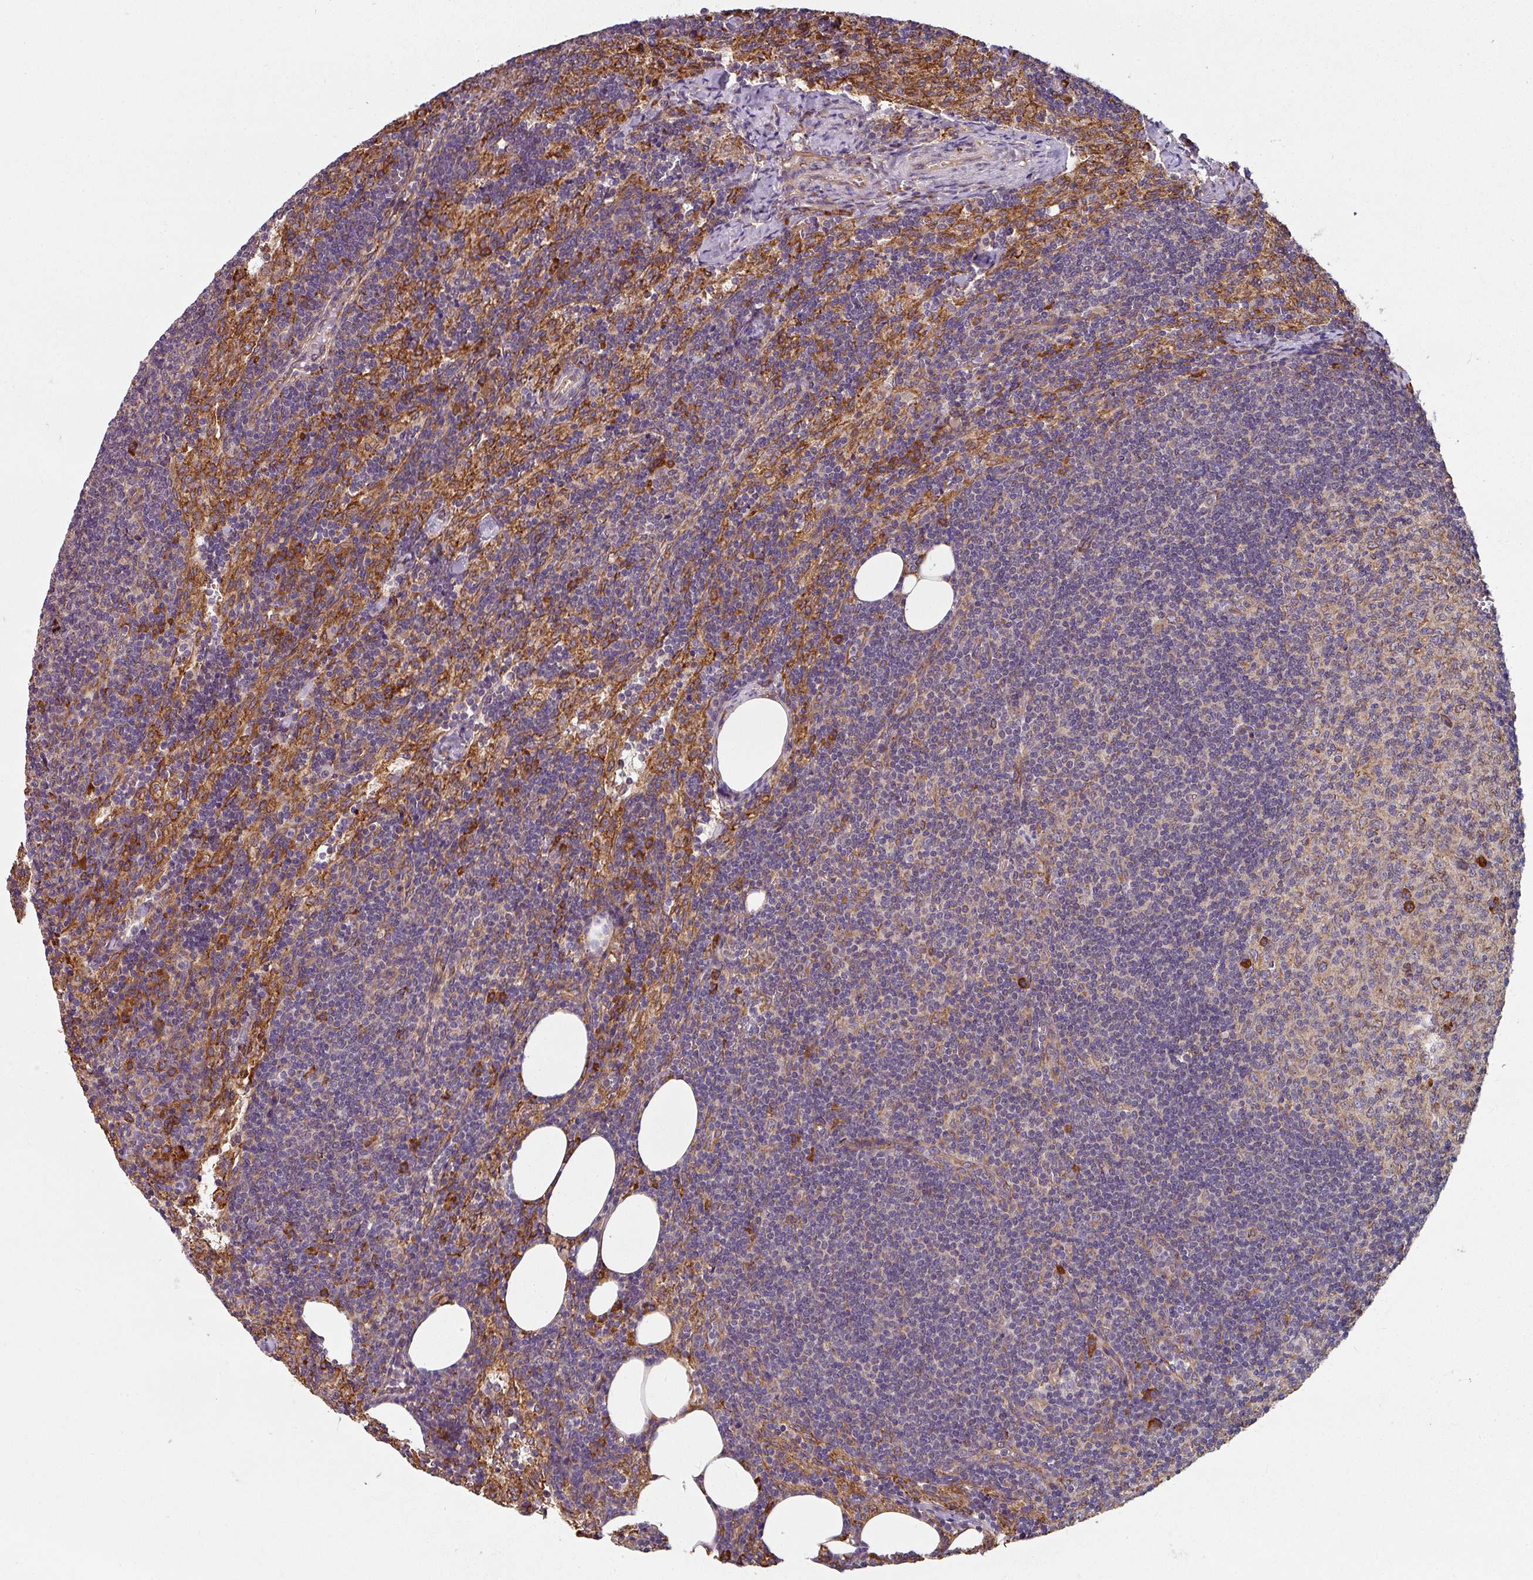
{"staining": {"intensity": "moderate", "quantity": "25%-75%", "location": "cytoplasmic/membranous"}, "tissue": "lymph node", "cell_type": "Germinal center cells", "image_type": "normal", "snomed": [{"axis": "morphology", "description": "Normal tissue, NOS"}, {"axis": "topography", "description": "Lymph node"}], "caption": "Protein analysis of normal lymph node reveals moderate cytoplasmic/membranous expression in approximately 25%-75% of germinal center cells.", "gene": "FAT4", "patient": {"sex": "female", "age": 52}}